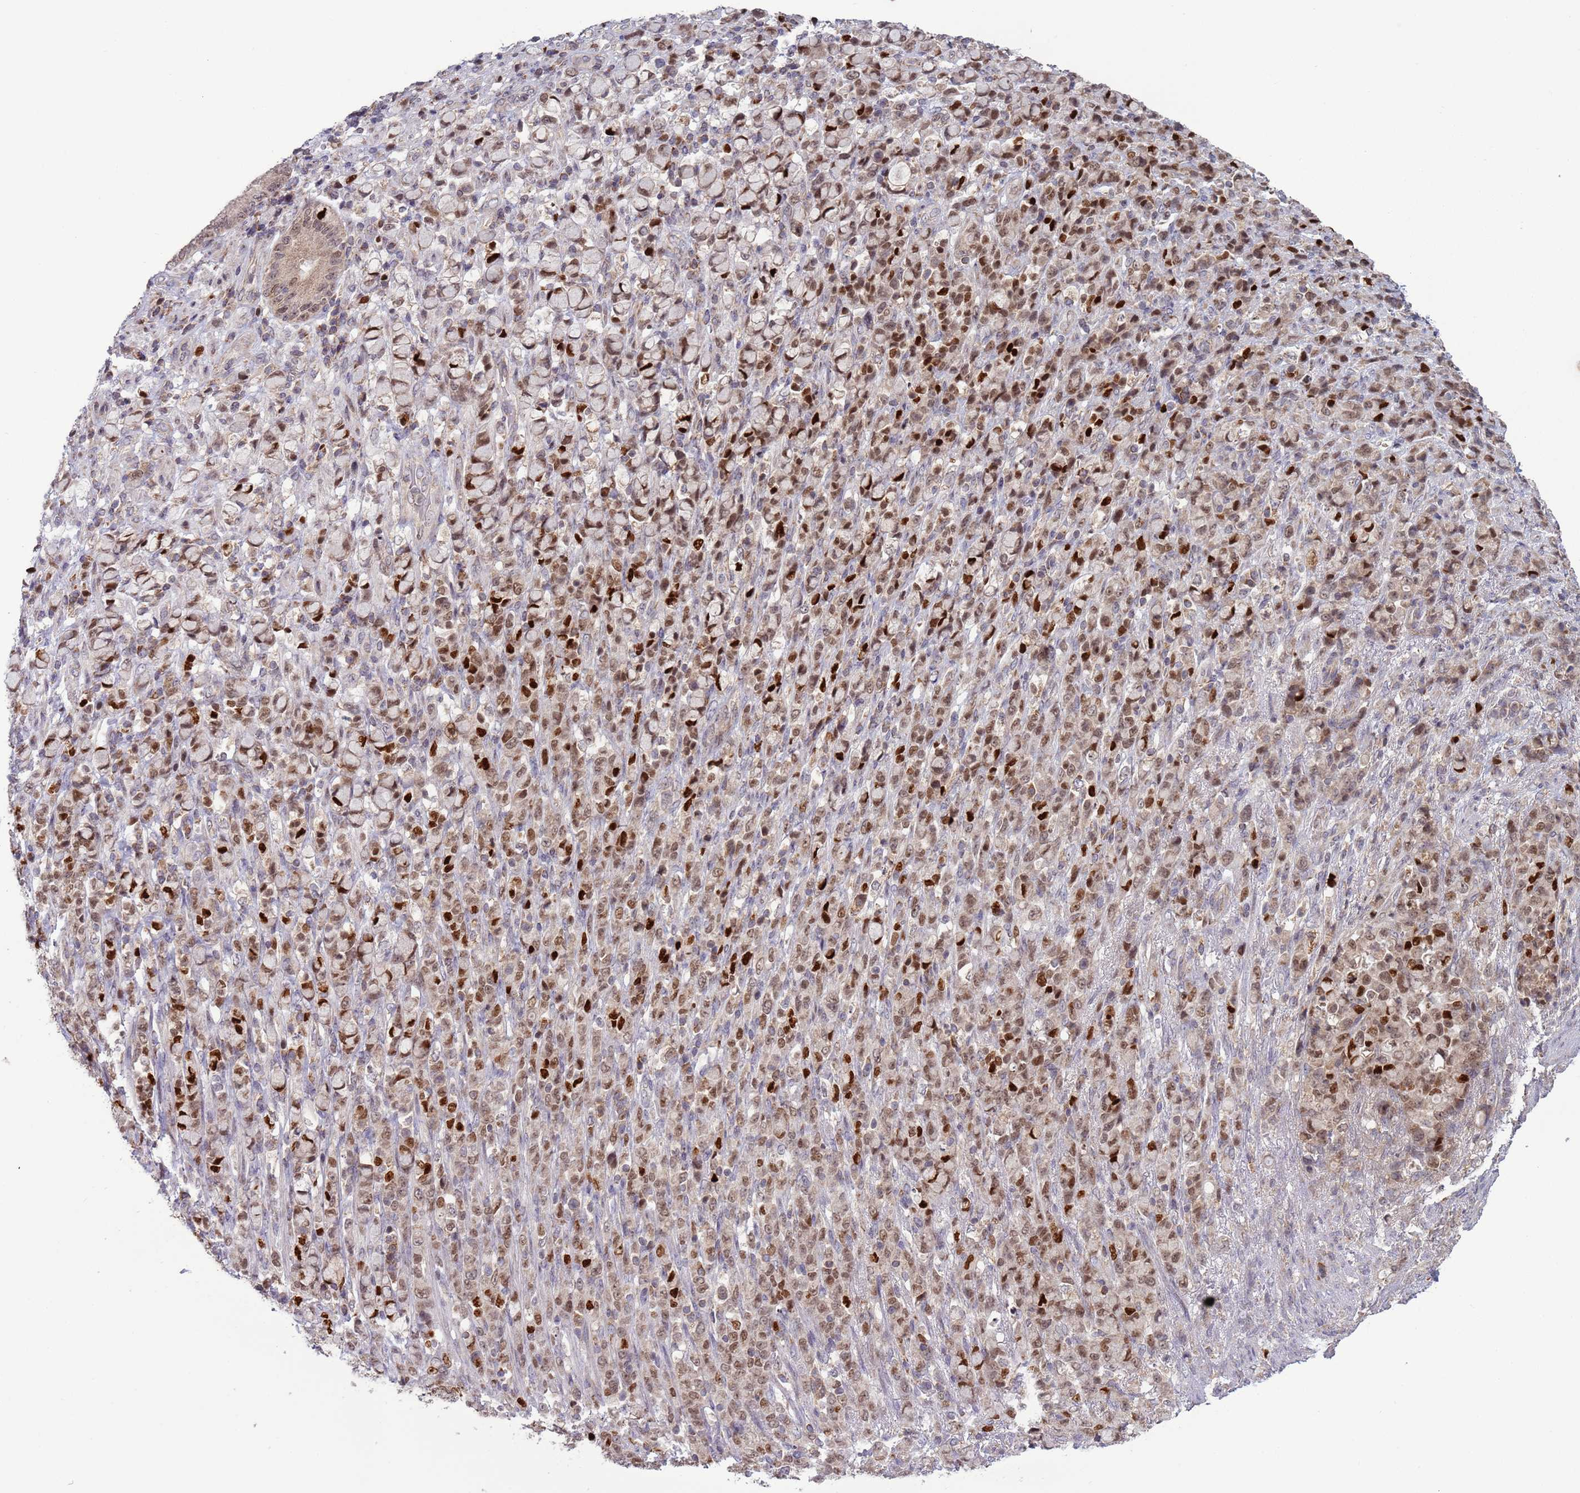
{"staining": {"intensity": "moderate", "quantity": "25%-75%", "location": "nuclear"}, "tissue": "stomach cancer", "cell_type": "Tumor cells", "image_type": "cancer", "snomed": [{"axis": "morphology", "description": "Normal tissue, NOS"}, {"axis": "morphology", "description": "Adenocarcinoma, NOS"}, {"axis": "topography", "description": "Stomach"}], "caption": "Moderate nuclear staining is present in about 25%-75% of tumor cells in stomach cancer.", "gene": "RCOR2", "patient": {"sex": "female", "age": 79}}